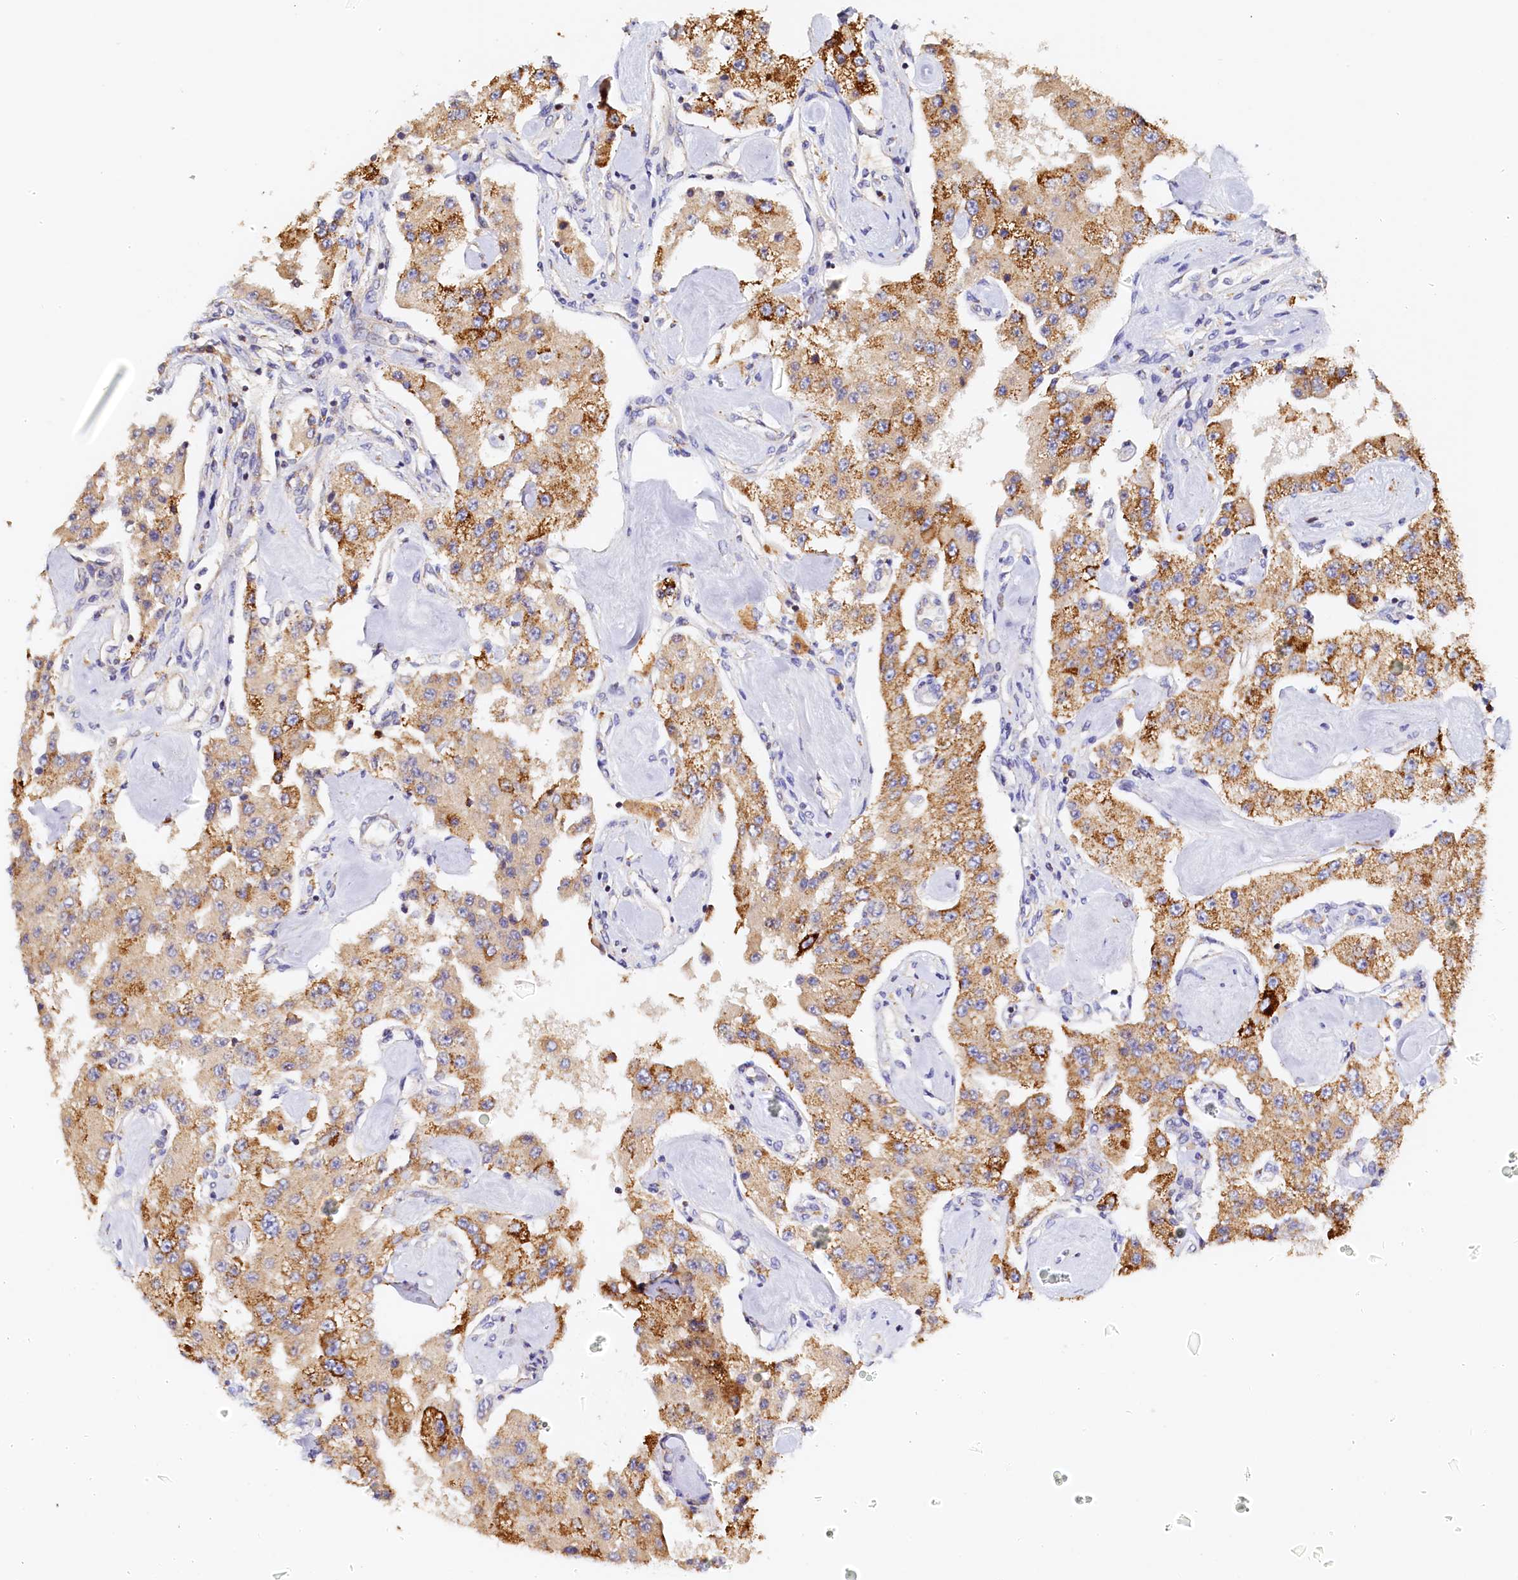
{"staining": {"intensity": "moderate", "quantity": ">75%", "location": "cytoplasmic/membranous"}, "tissue": "carcinoid", "cell_type": "Tumor cells", "image_type": "cancer", "snomed": [{"axis": "morphology", "description": "Carcinoid, malignant, NOS"}, {"axis": "topography", "description": "Pancreas"}], "caption": "DAB immunohistochemical staining of human carcinoid exhibits moderate cytoplasmic/membranous protein positivity in about >75% of tumor cells.", "gene": "POC1A", "patient": {"sex": "male", "age": 41}}